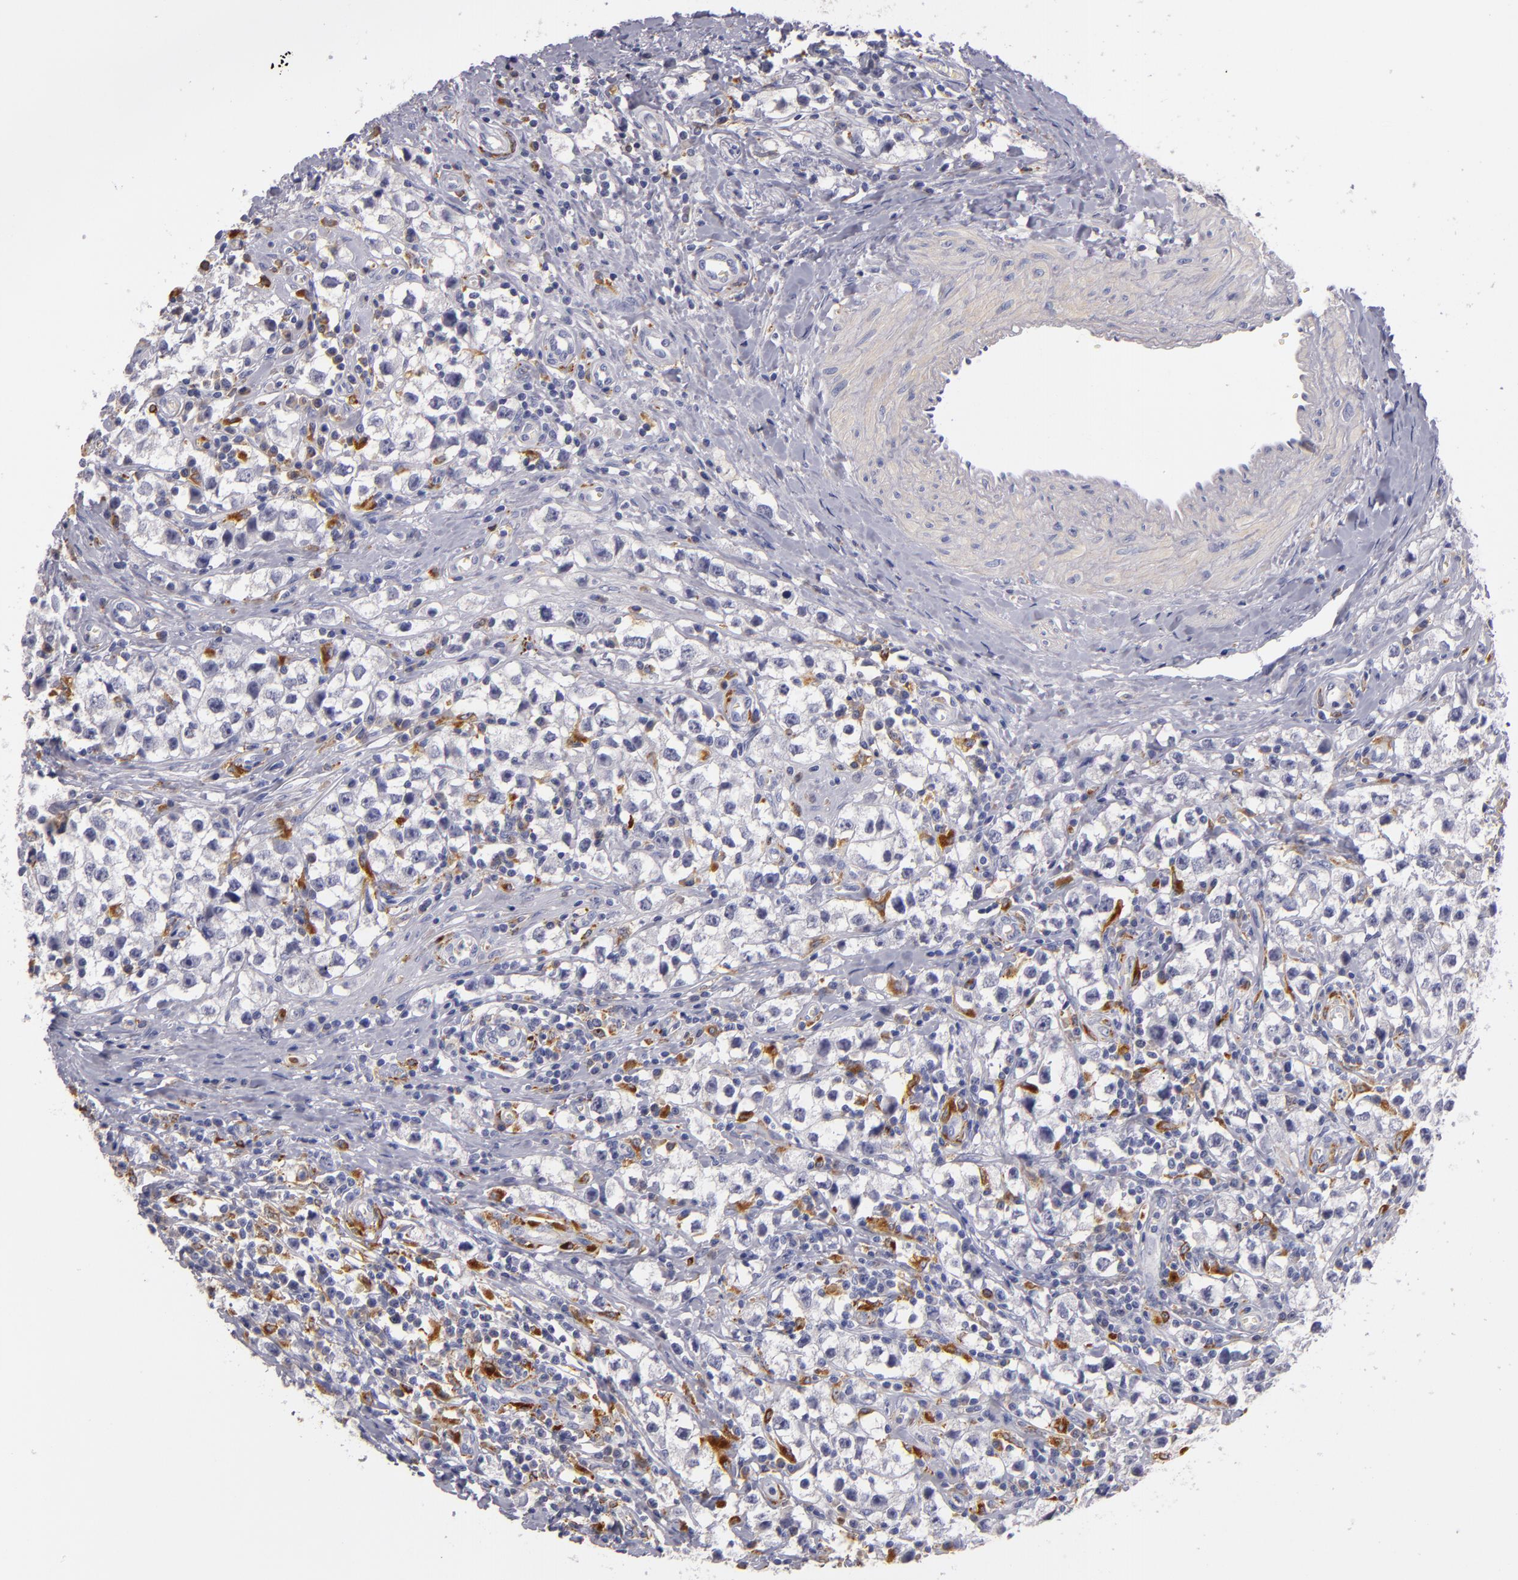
{"staining": {"intensity": "negative", "quantity": "none", "location": "none"}, "tissue": "testis cancer", "cell_type": "Tumor cells", "image_type": "cancer", "snomed": [{"axis": "morphology", "description": "Seminoma, NOS"}, {"axis": "topography", "description": "Testis"}], "caption": "Tumor cells show no significant protein positivity in testis cancer (seminoma).", "gene": "TLR8", "patient": {"sex": "male", "age": 35}}